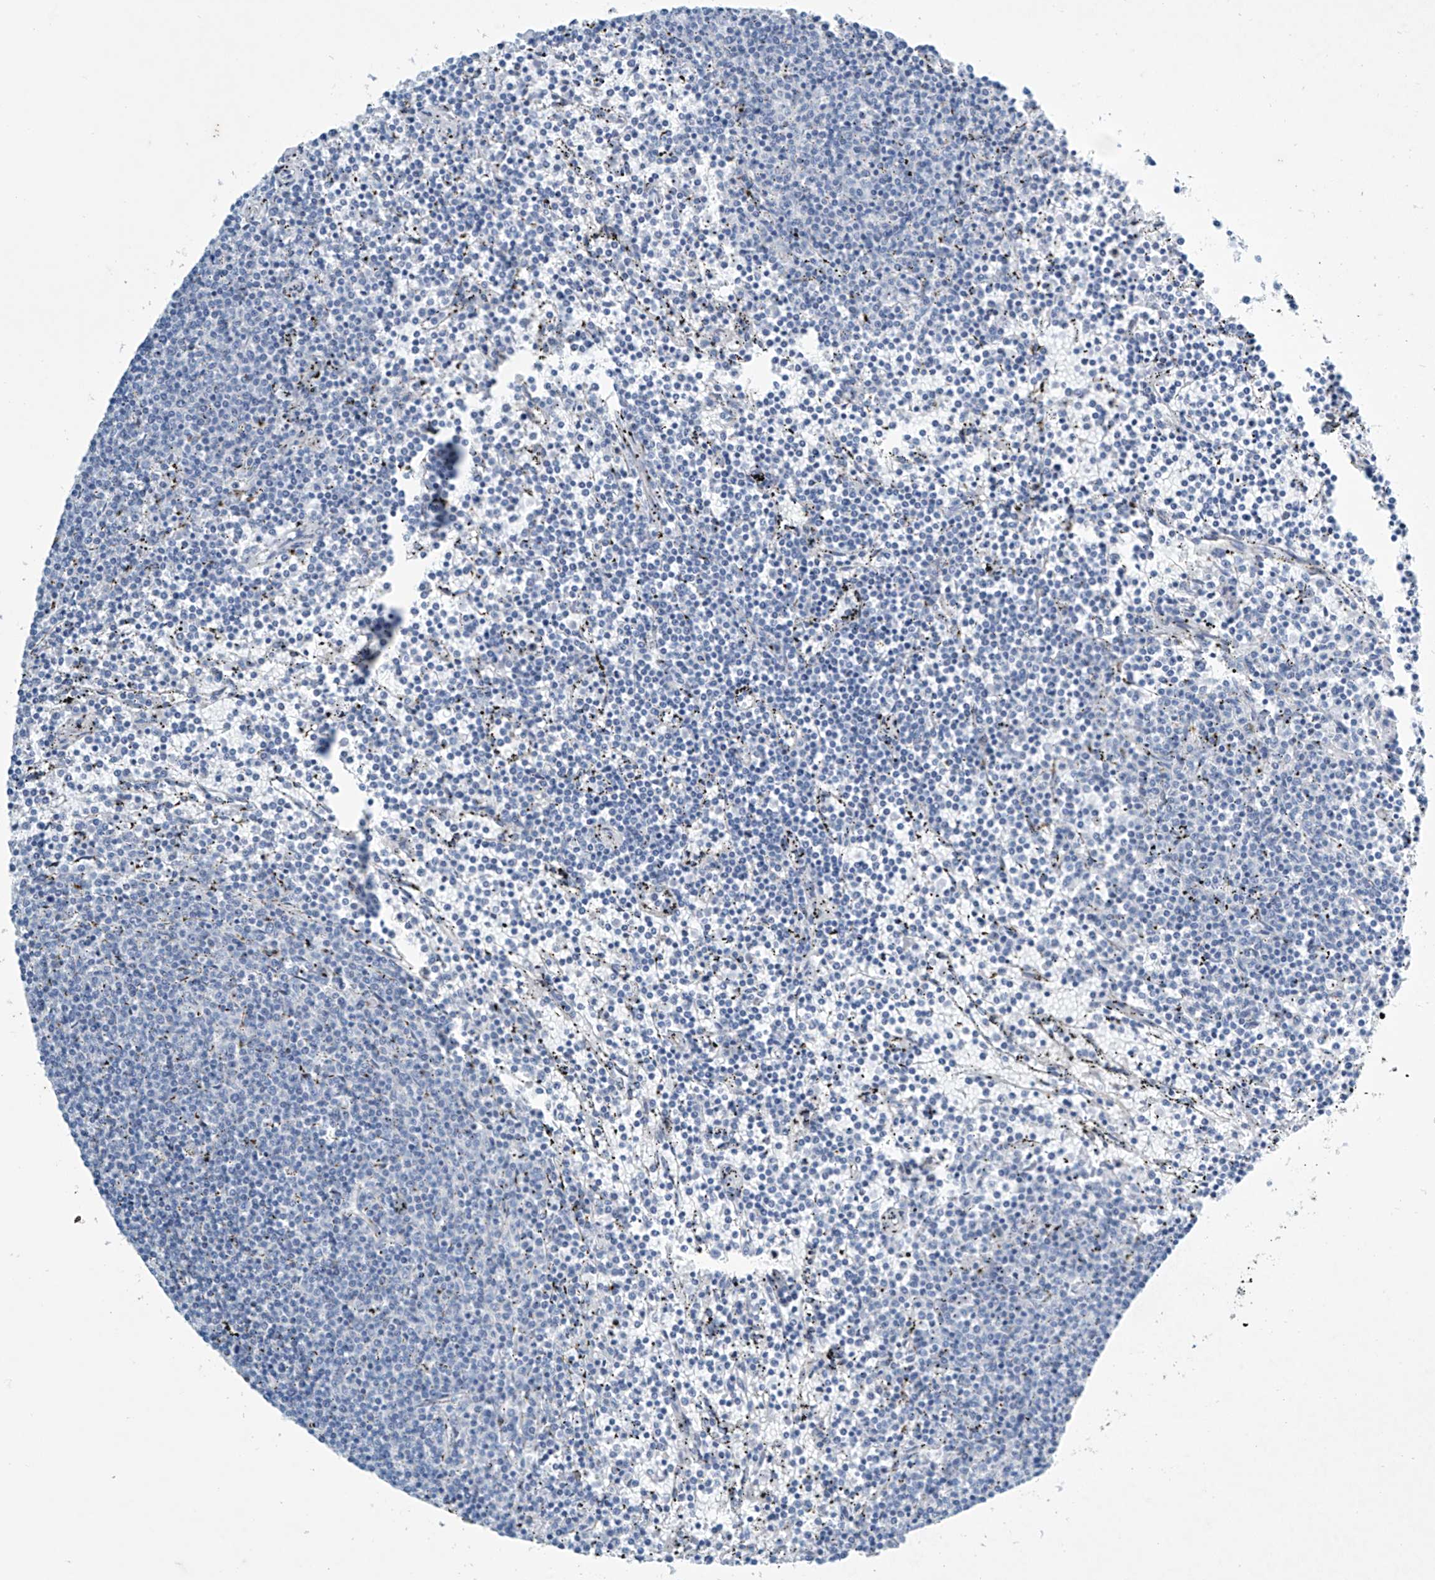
{"staining": {"intensity": "negative", "quantity": "none", "location": "none"}, "tissue": "lymphoma", "cell_type": "Tumor cells", "image_type": "cancer", "snomed": [{"axis": "morphology", "description": "Malignant lymphoma, non-Hodgkin's type, Low grade"}, {"axis": "topography", "description": "Spleen"}], "caption": "This is an IHC micrograph of lymphoma. There is no expression in tumor cells.", "gene": "SLC35A5", "patient": {"sex": "female", "age": 50}}